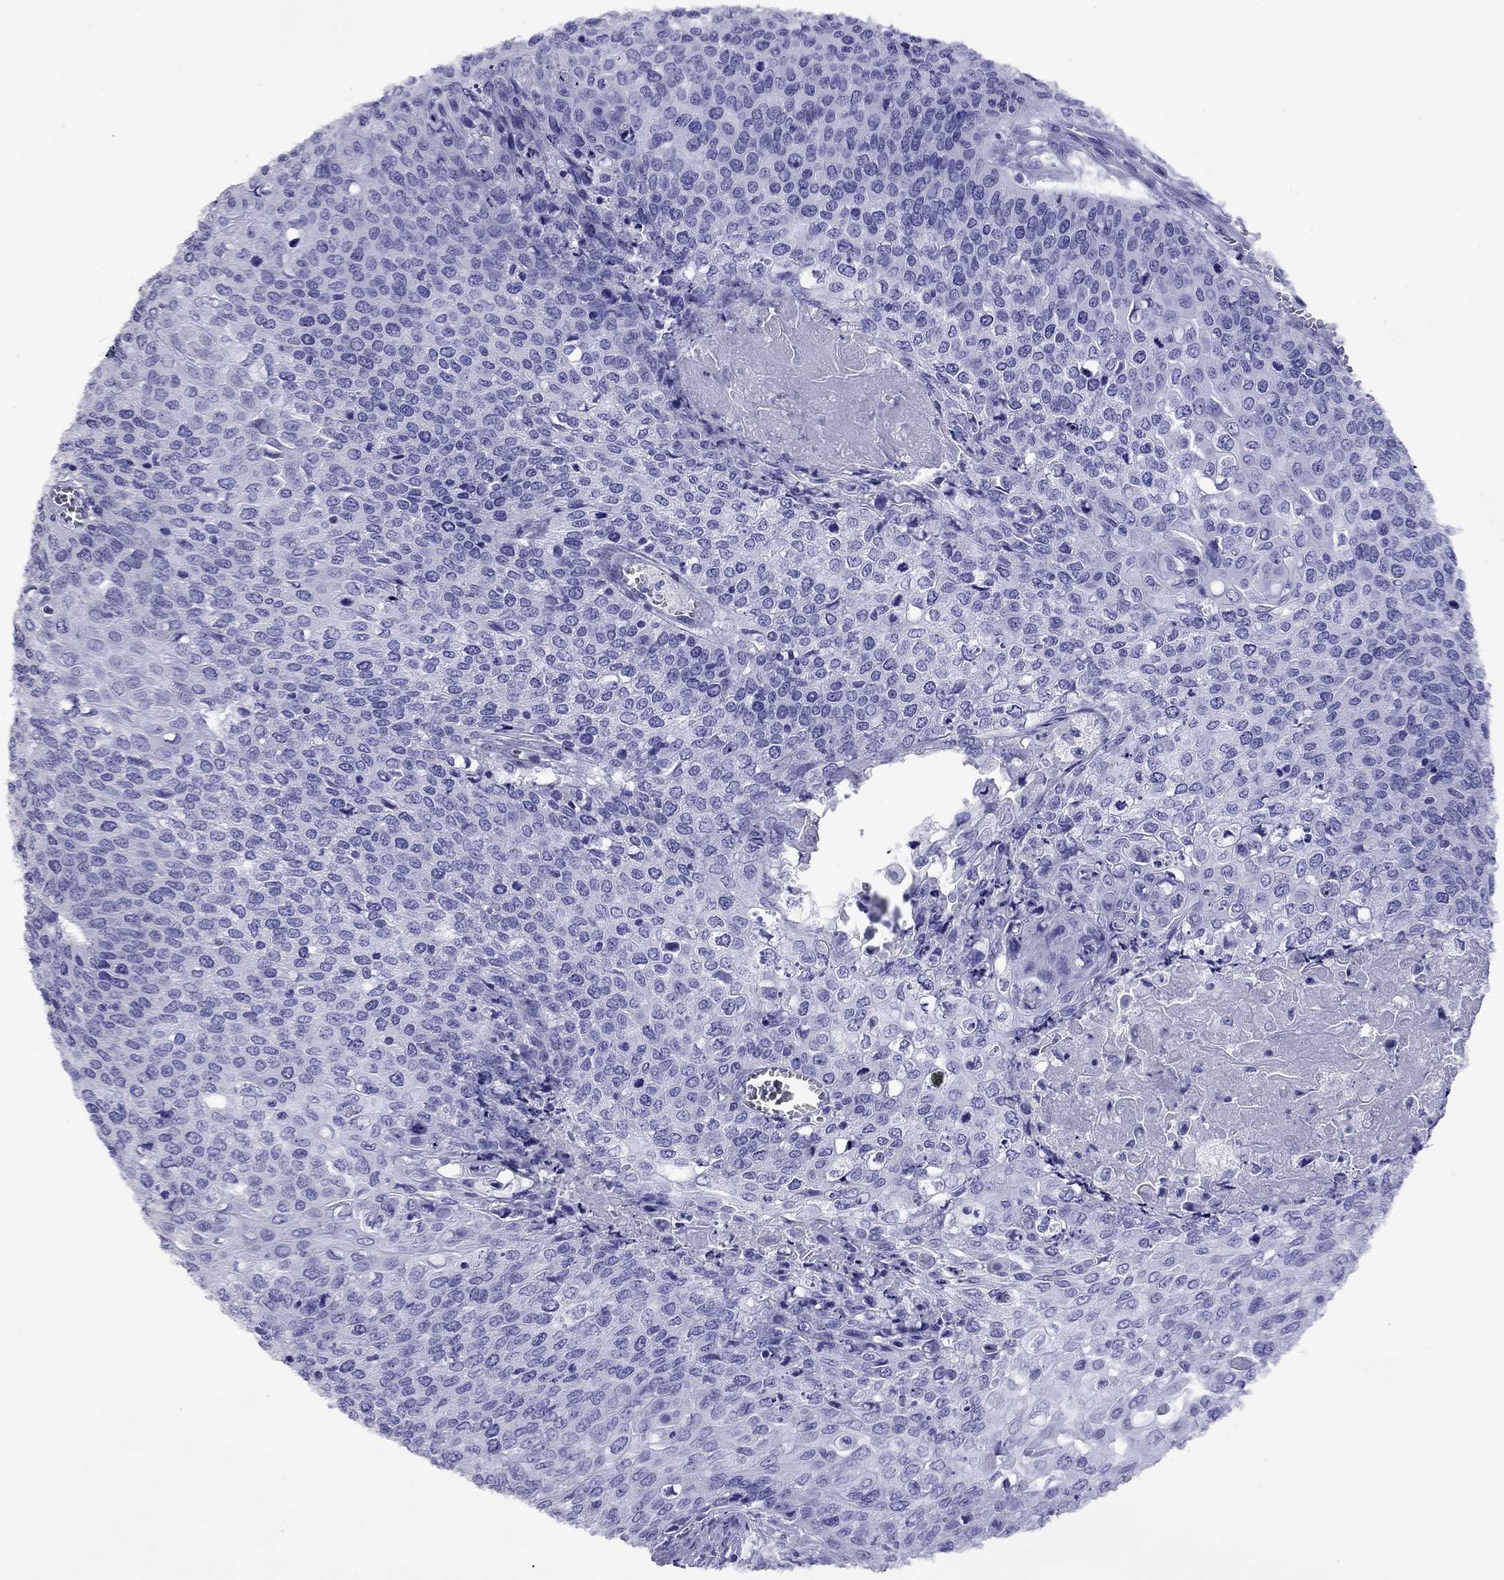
{"staining": {"intensity": "negative", "quantity": "none", "location": "none"}, "tissue": "cervical cancer", "cell_type": "Tumor cells", "image_type": "cancer", "snomed": [{"axis": "morphology", "description": "Squamous cell carcinoma, NOS"}, {"axis": "topography", "description": "Cervix"}], "caption": "The micrograph shows no significant positivity in tumor cells of cervical squamous cell carcinoma.", "gene": "KIAA2012", "patient": {"sex": "female", "age": 39}}